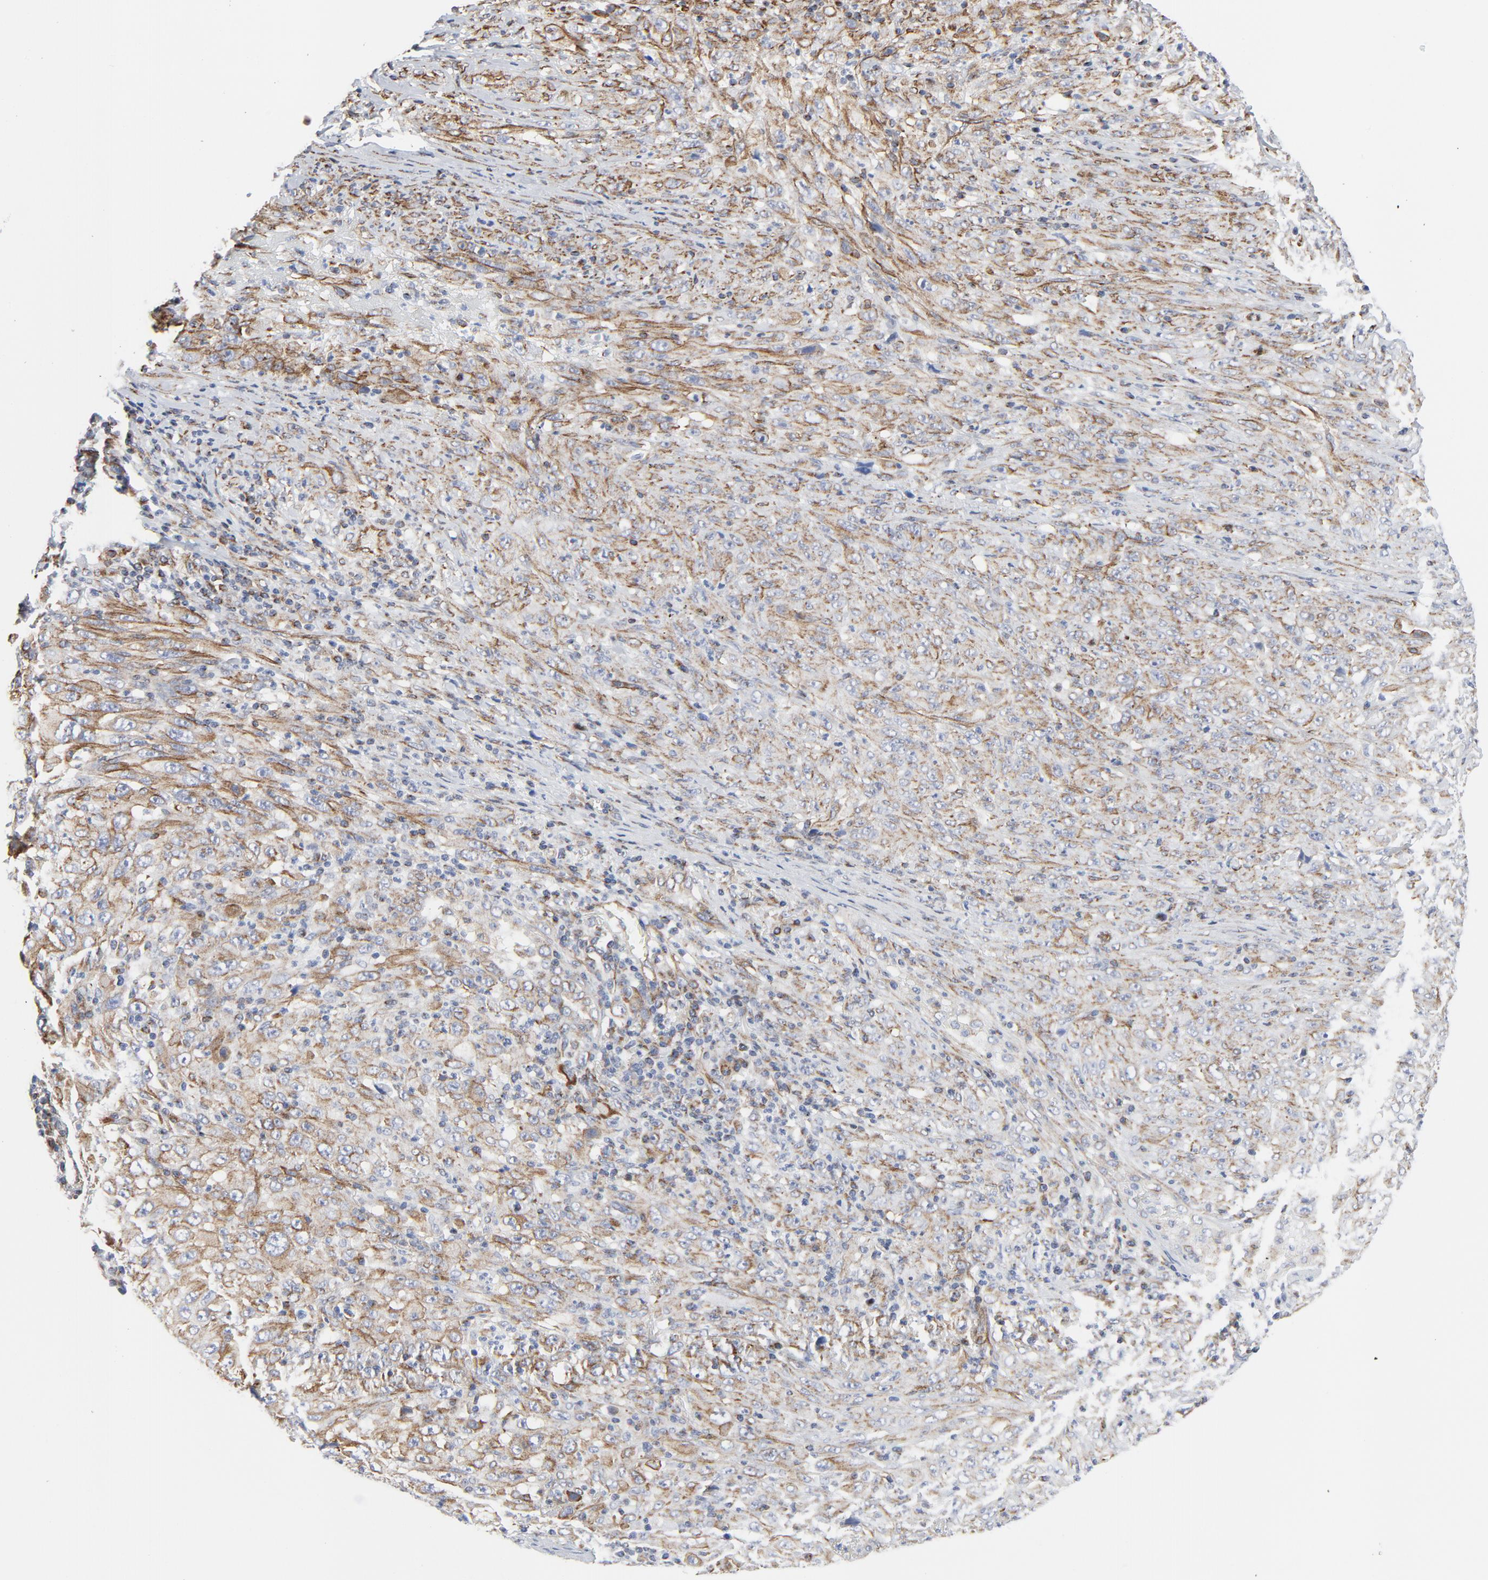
{"staining": {"intensity": "moderate", "quantity": "<25%", "location": "cytoplasmic/membranous"}, "tissue": "melanoma", "cell_type": "Tumor cells", "image_type": "cancer", "snomed": [{"axis": "morphology", "description": "Malignant melanoma, Metastatic site"}, {"axis": "topography", "description": "Skin"}], "caption": "Protein positivity by IHC displays moderate cytoplasmic/membranous staining in about <25% of tumor cells in malignant melanoma (metastatic site).", "gene": "TUBB1", "patient": {"sex": "female", "age": 56}}